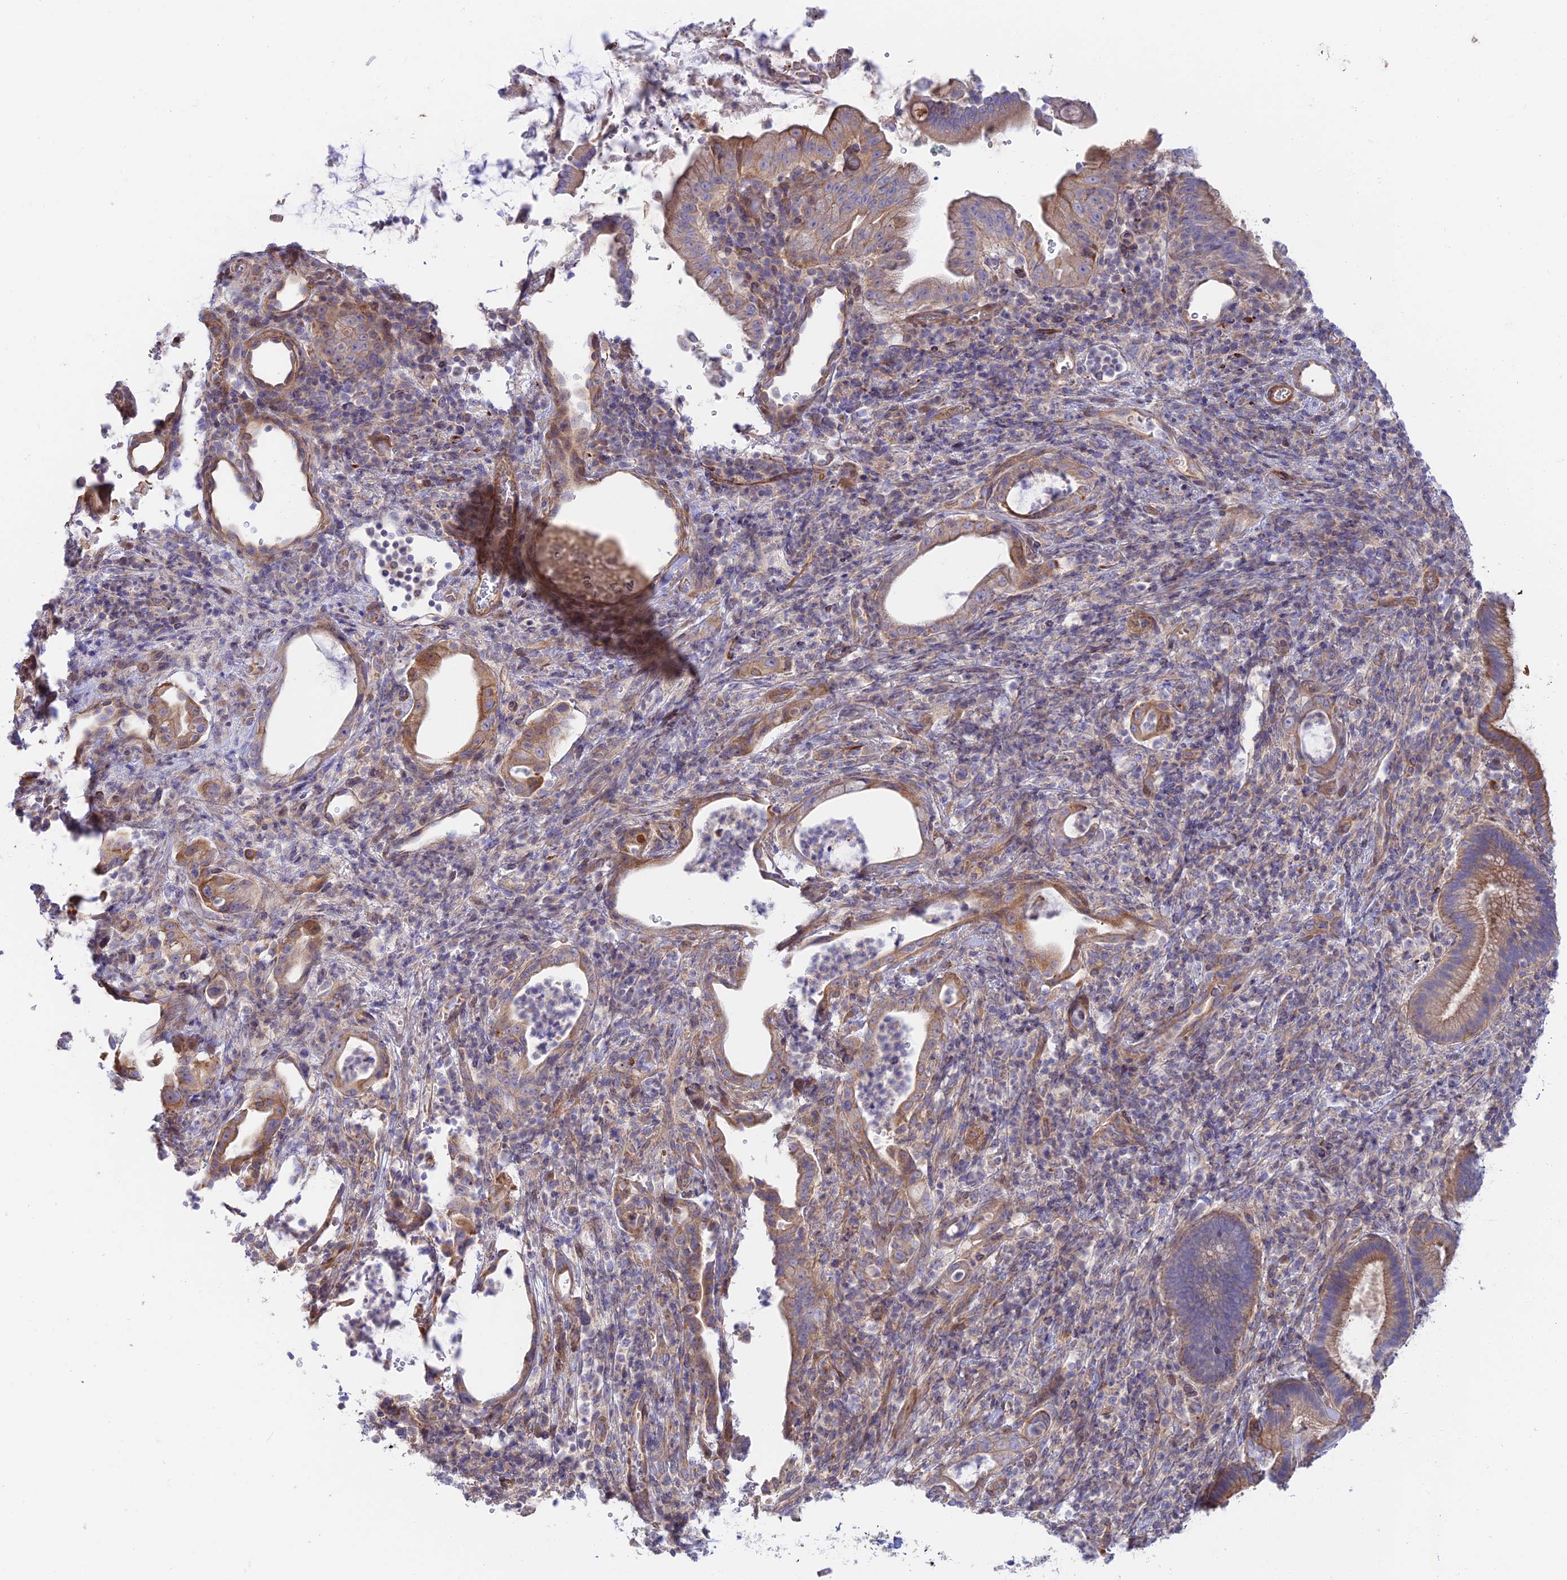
{"staining": {"intensity": "moderate", "quantity": ">75%", "location": "cytoplasmic/membranous"}, "tissue": "pancreatic cancer", "cell_type": "Tumor cells", "image_type": "cancer", "snomed": [{"axis": "morphology", "description": "Normal tissue, NOS"}, {"axis": "morphology", "description": "Adenocarcinoma, NOS"}, {"axis": "topography", "description": "Pancreas"}], "caption": "Immunohistochemical staining of pancreatic adenocarcinoma demonstrates medium levels of moderate cytoplasmic/membranous protein expression in about >75% of tumor cells. The protein of interest is shown in brown color, while the nuclei are stained blue.", "gene": "KCNAB1", "patient": {"sex": "female", "age": 55}}